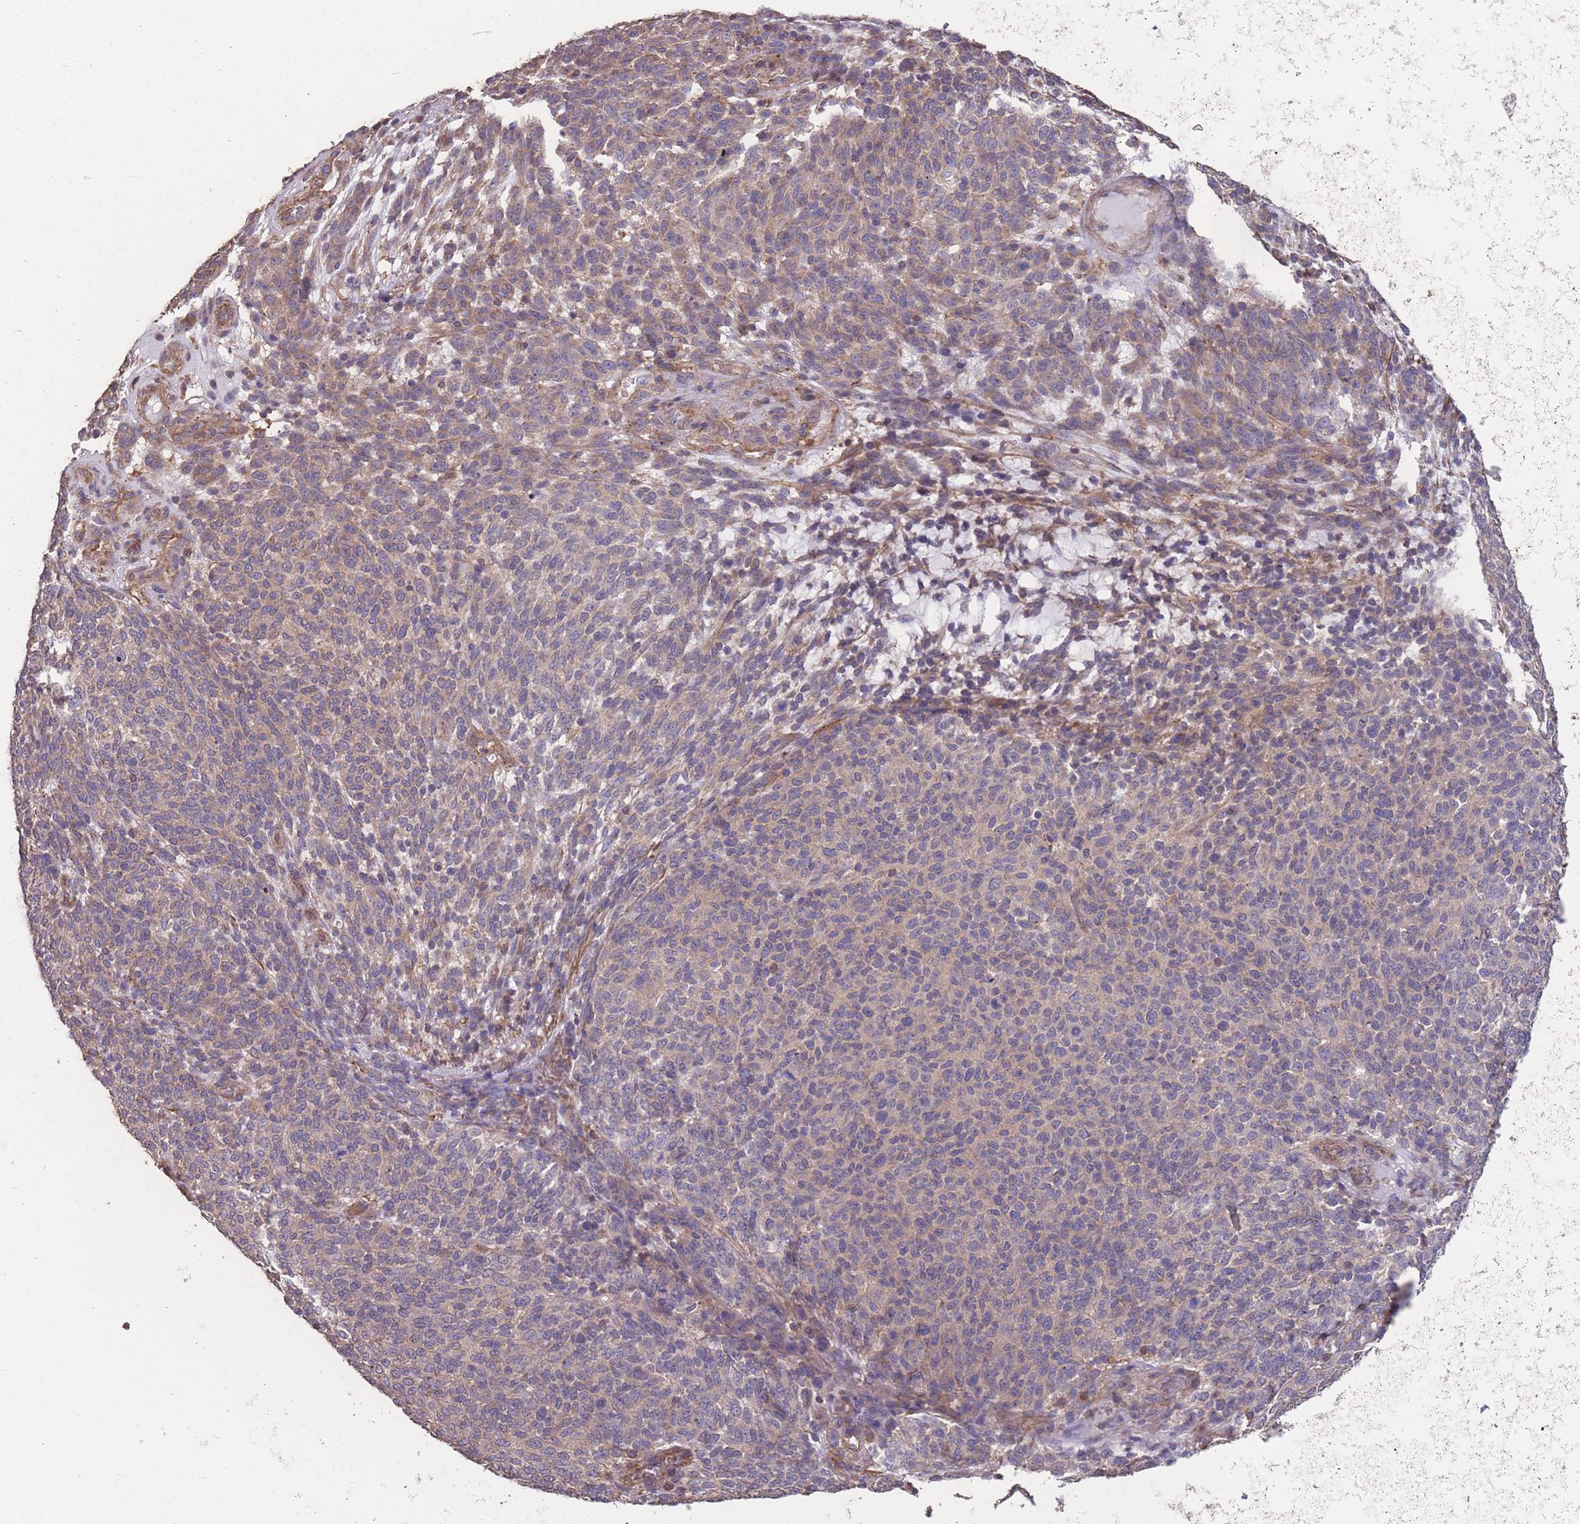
{"staining": {"intensity": "weak", "quantity": "<25%", "location": "cytoplasmic/membranous"}, "tissue": "melanoma", "cell_type": "Tumor cells", "image_type": "cancer", "snomed": [{"axis": "morphology", "description": "Malignant melanoma, NOS"}, {"axis": "topography", "description": "Skin"}], "caption": "Immunohistochemical staining of melanoma exhibits no significant expression in tumor cells.", "gene": "NUDT21", "patient": {"sex": "male", "age": 49}}